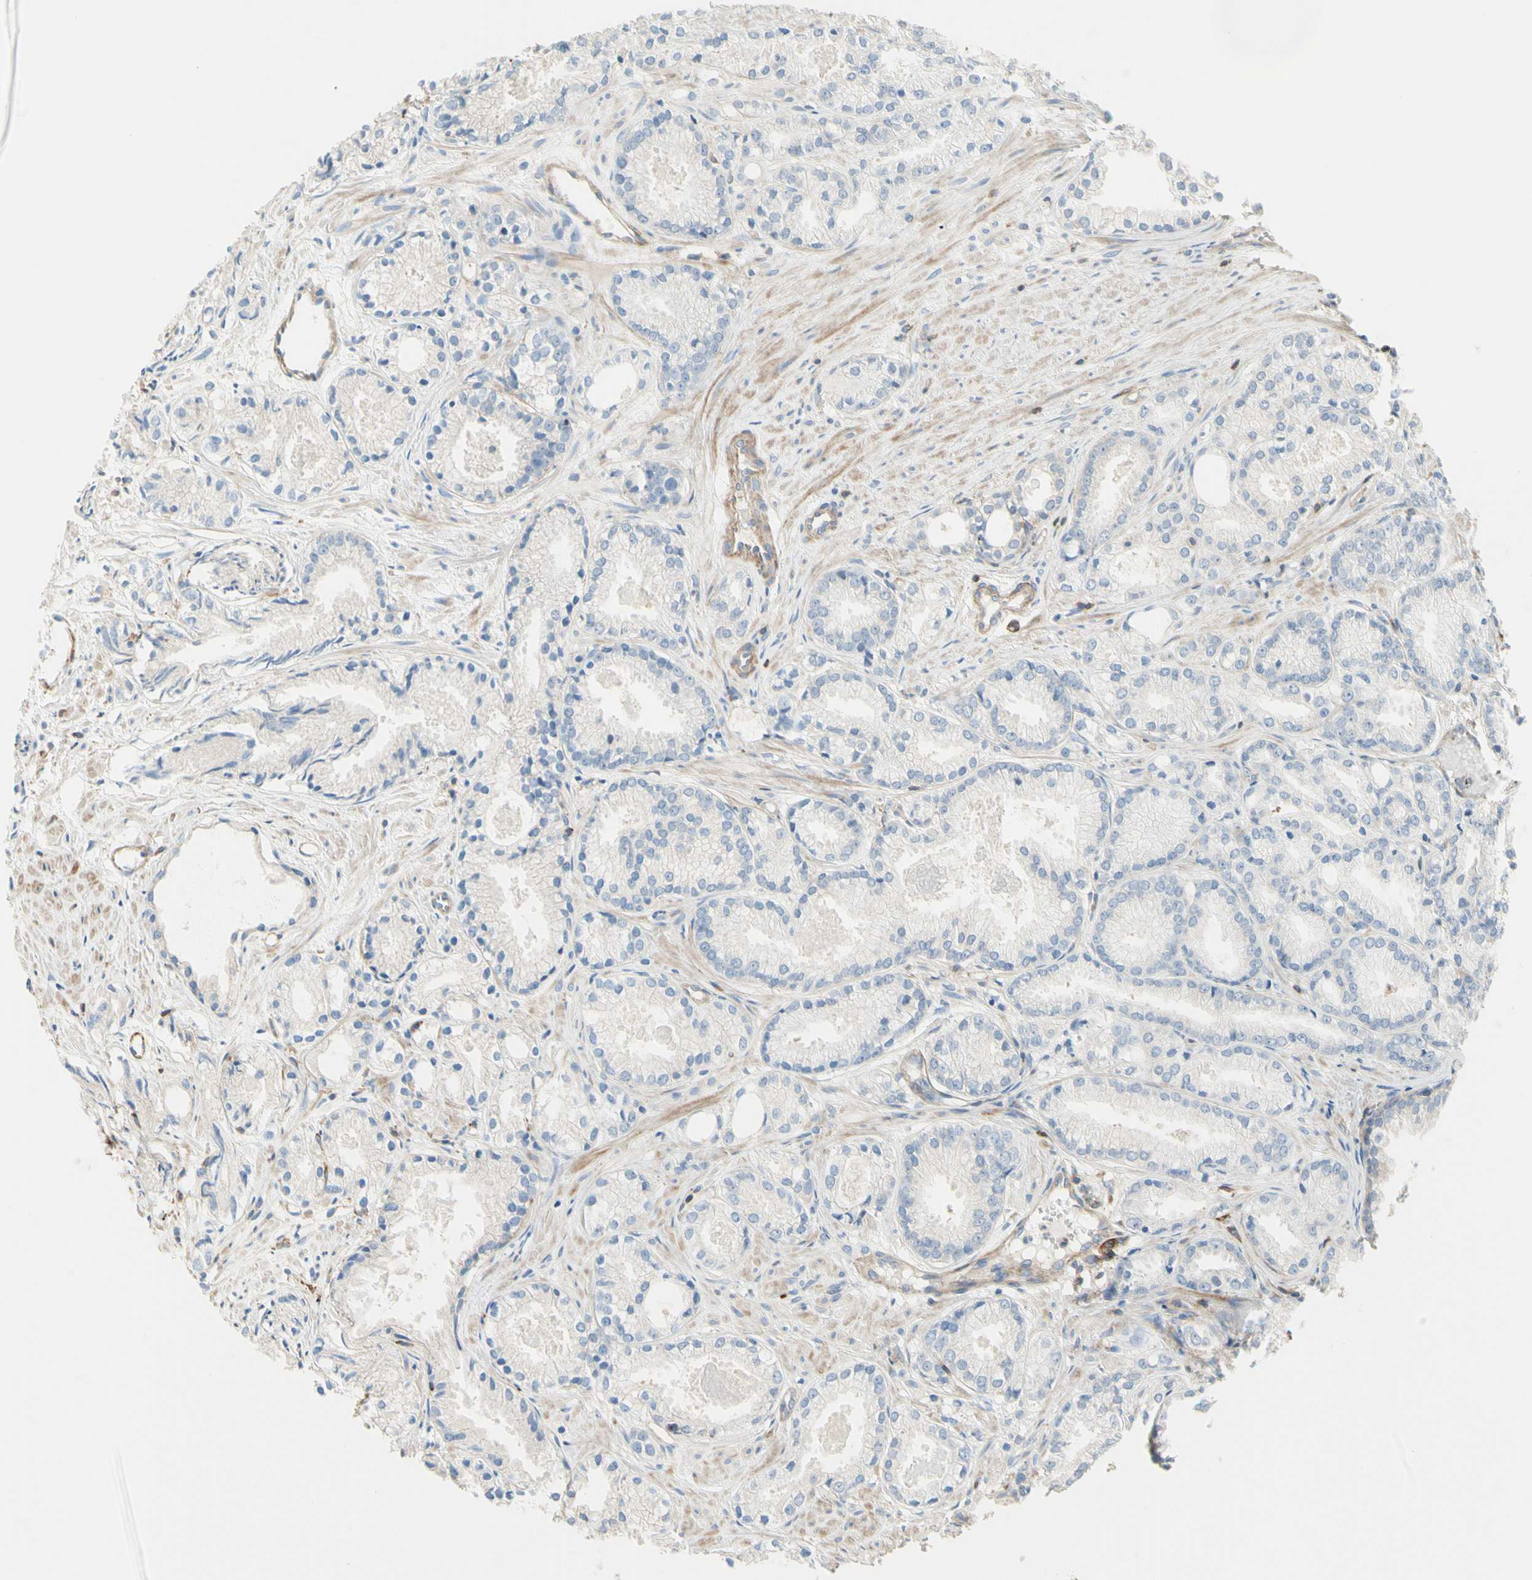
{"staining": {"intensity": "negative", "quantity": "none", "location": "none"}, "tissue": "prostate cancer", "cell_type": "Tumor cells", "image_type": "cancer", "snomed": [{"axis": "morphology", "description": "Adenocarcinoma, Low grade"}, {"axis": "topography", "description": "Prostate"}], "caption": "This is an immunohistochemistry histopathology image of human prostate cancer. There is no expression in tumor cells.", "gene": "SEMA4C", "patient": {"sex": "male", "age": 72}}